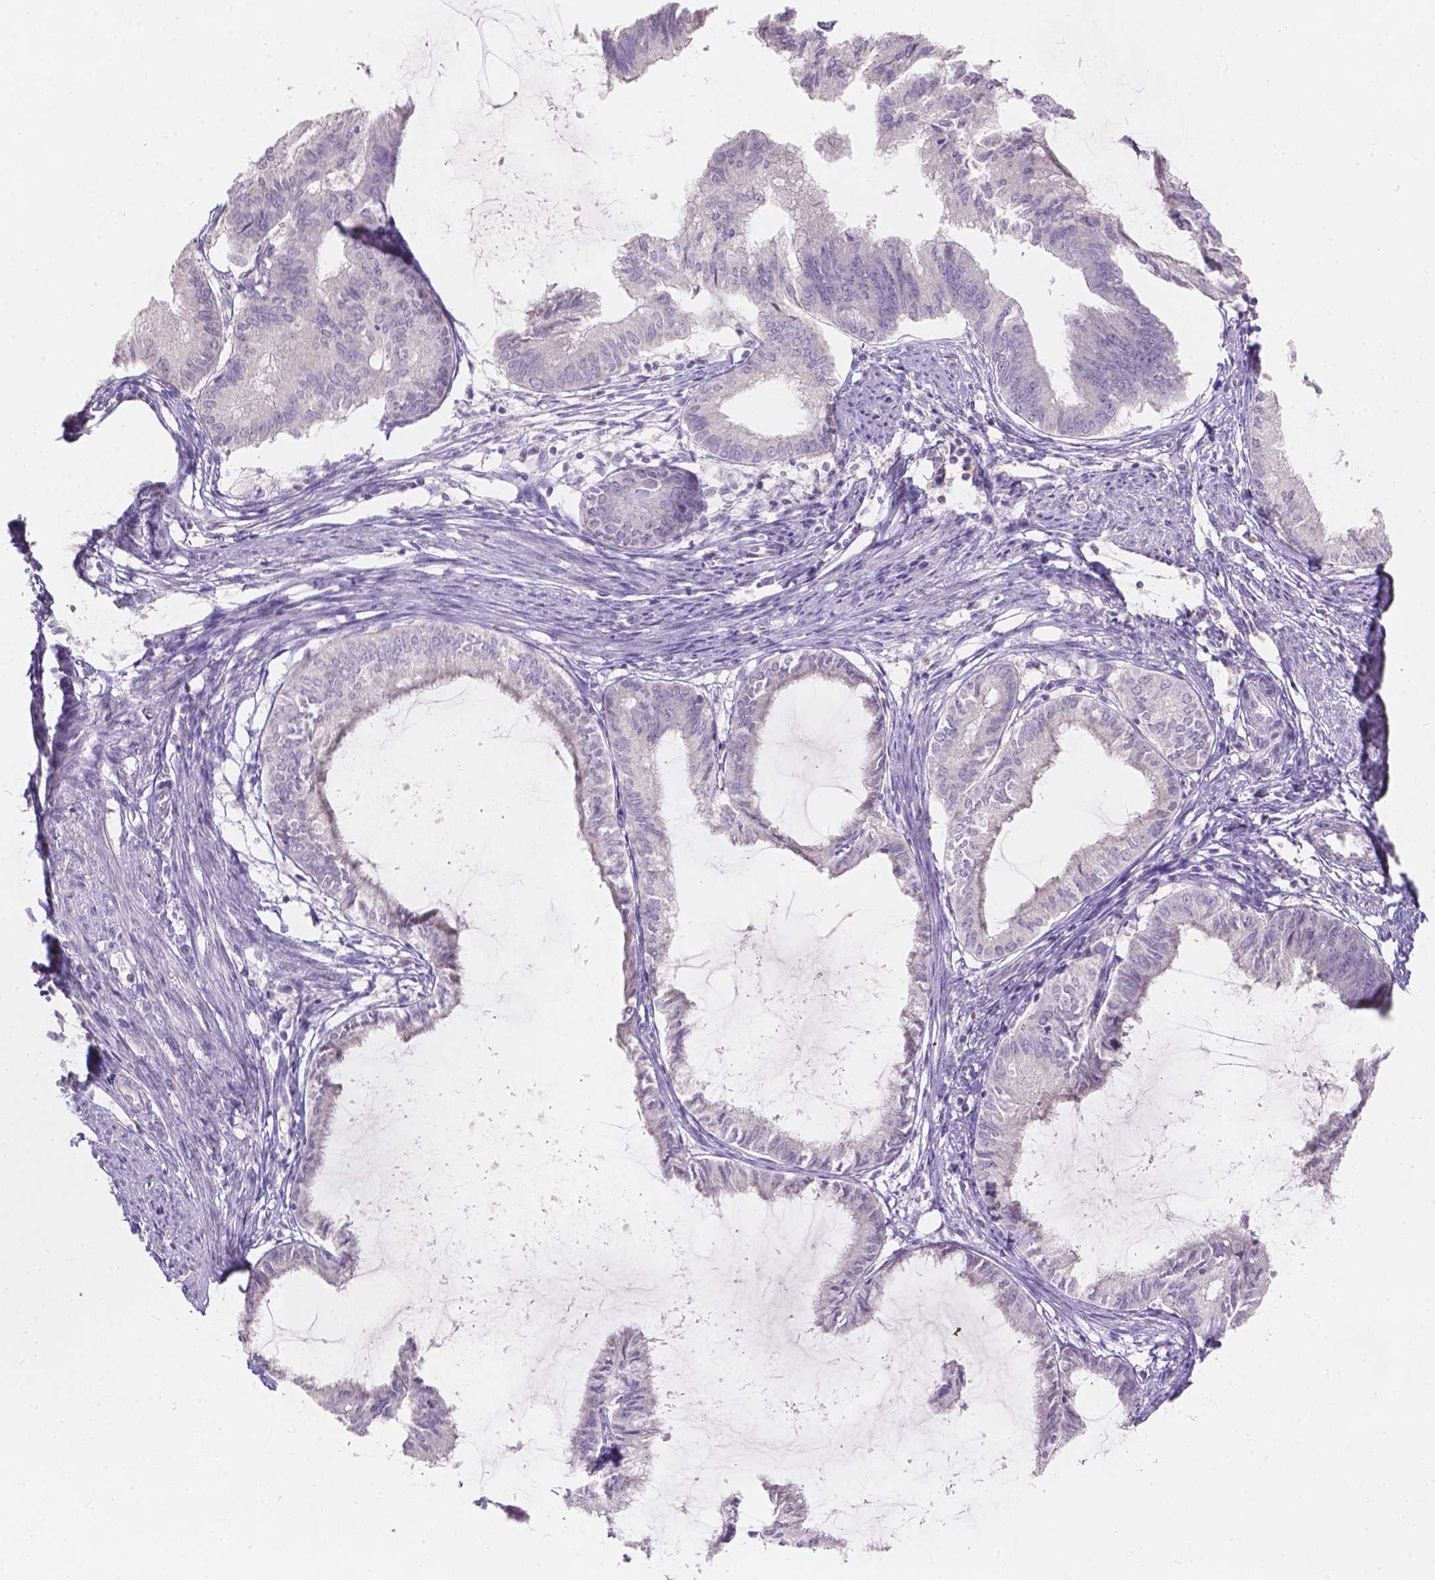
{"staining": {"intensity": "negative", "quantity": "none", "location": "none"}, "tissue": "endometrial cancer", "cell_type": "Tumor cells", "image_type": "cancer", "snomed": [{"axis": "morphology", "description": "Adenocarcinoma, NOS"}, {"axis": "topography", "description": "Endometrium"}], "caption": "Endometrial cancer was stained to show a protein in brown. There is no significant positivity in tumor cells. (Immunohistochemistry (ihc), brightfield microscopy, high magnification).", "gene": "DCAF4L1", "patient": {"sex": "female", "age": 86}}